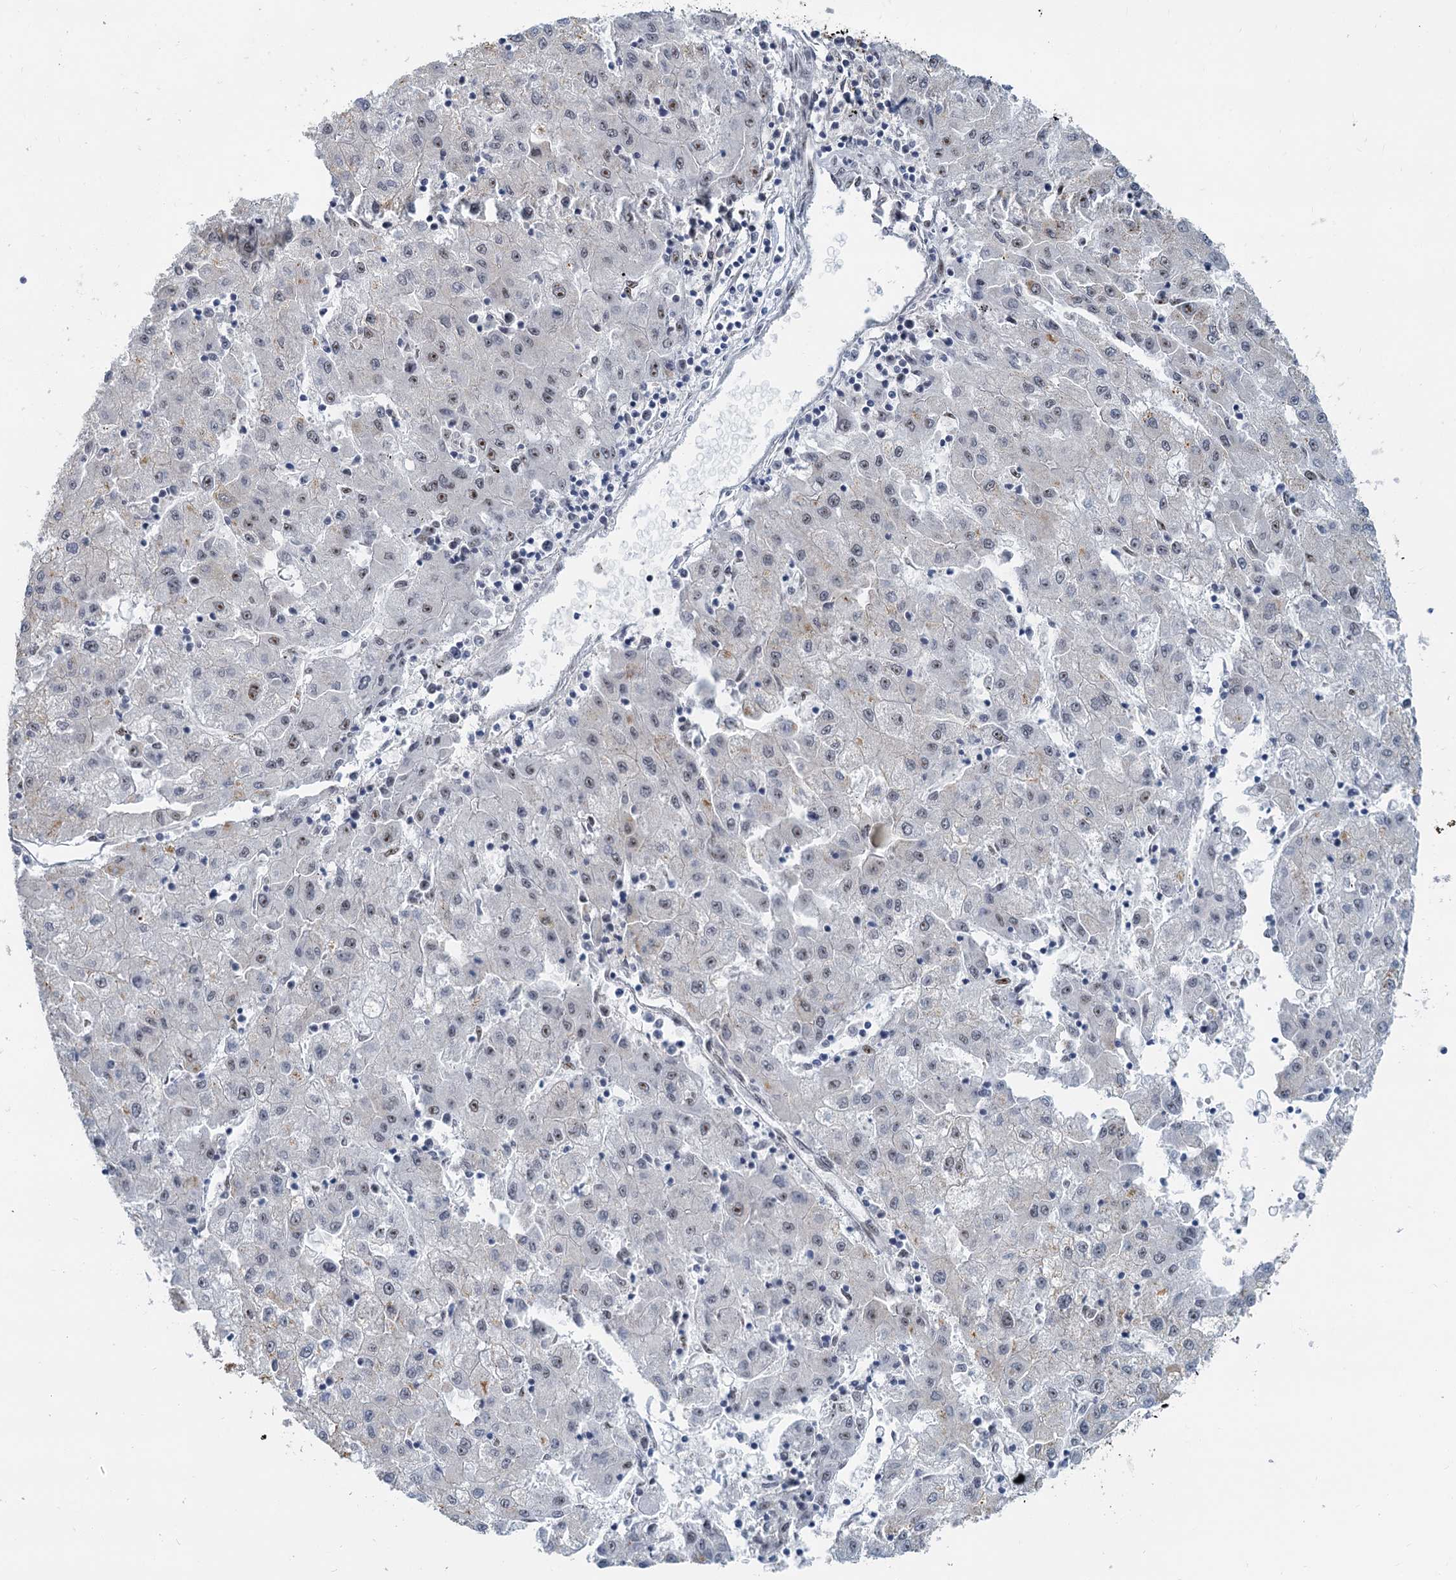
{"staining": {"intensity": "weak", "quantity": "<25%", "location": "nuclear"}, "tissue": "liver cancer", "cell_type": "Tumor cells", "image_type": "cancer", "snomed": [{"axis": "morphology", "description": "Carcinoma, Hepatocellular, NOS"}, {"axis": "topography", "description": "Liver"}], "caption": "Image shows no protein positivity in tumor cells of liver cancer tissue.", "gene": "RPRD1A", "patient": {"sex": "male", "age": 72}}